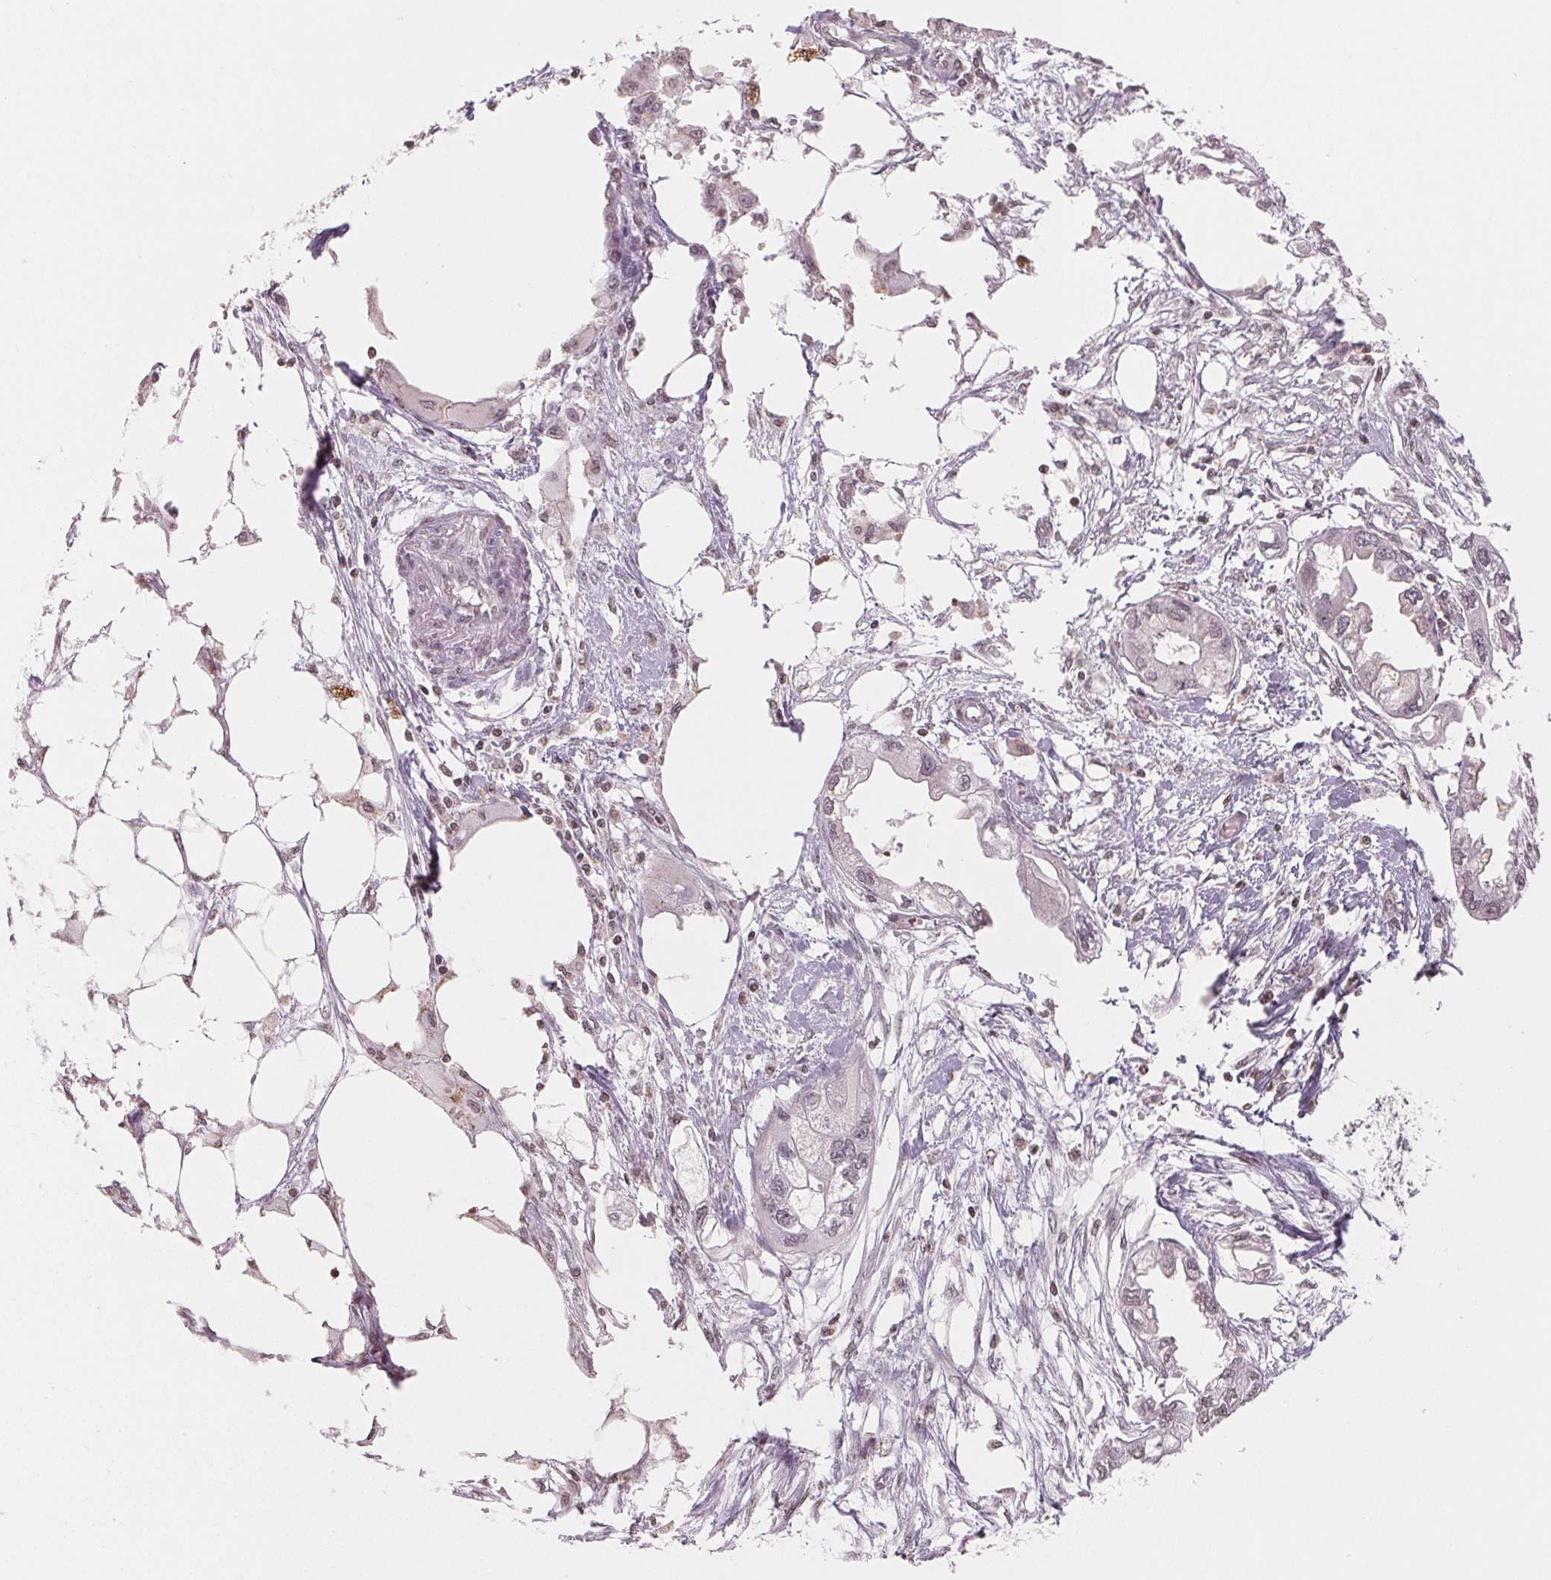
{"staining": {"intensity": "negative", "quantity": "none", "location": "none"}, "tissue": "endometrial cancer", "cell_type": "Tumor cells", "image_type": "cancer", "snomed": [{"axis": "morphology", "description": "Adenocarcinoma, NOS"}, {"axis": "morphology", "description": "Adenocarcinoma, metastatic, NOS"}, {"axis": "topography", "description": "Adipose tissue"}, {"axis": "topography", "description": "Endometrium"}], "caption": "This image is of adenocarcinoma (endometrial) stained with immunohistochemistry to label a protein in brown with the nuclei are counter-stained blue. There is no positivity in tumor cells.", "gene": "TBP", "patient": {"sex": "female", "age": 67}}